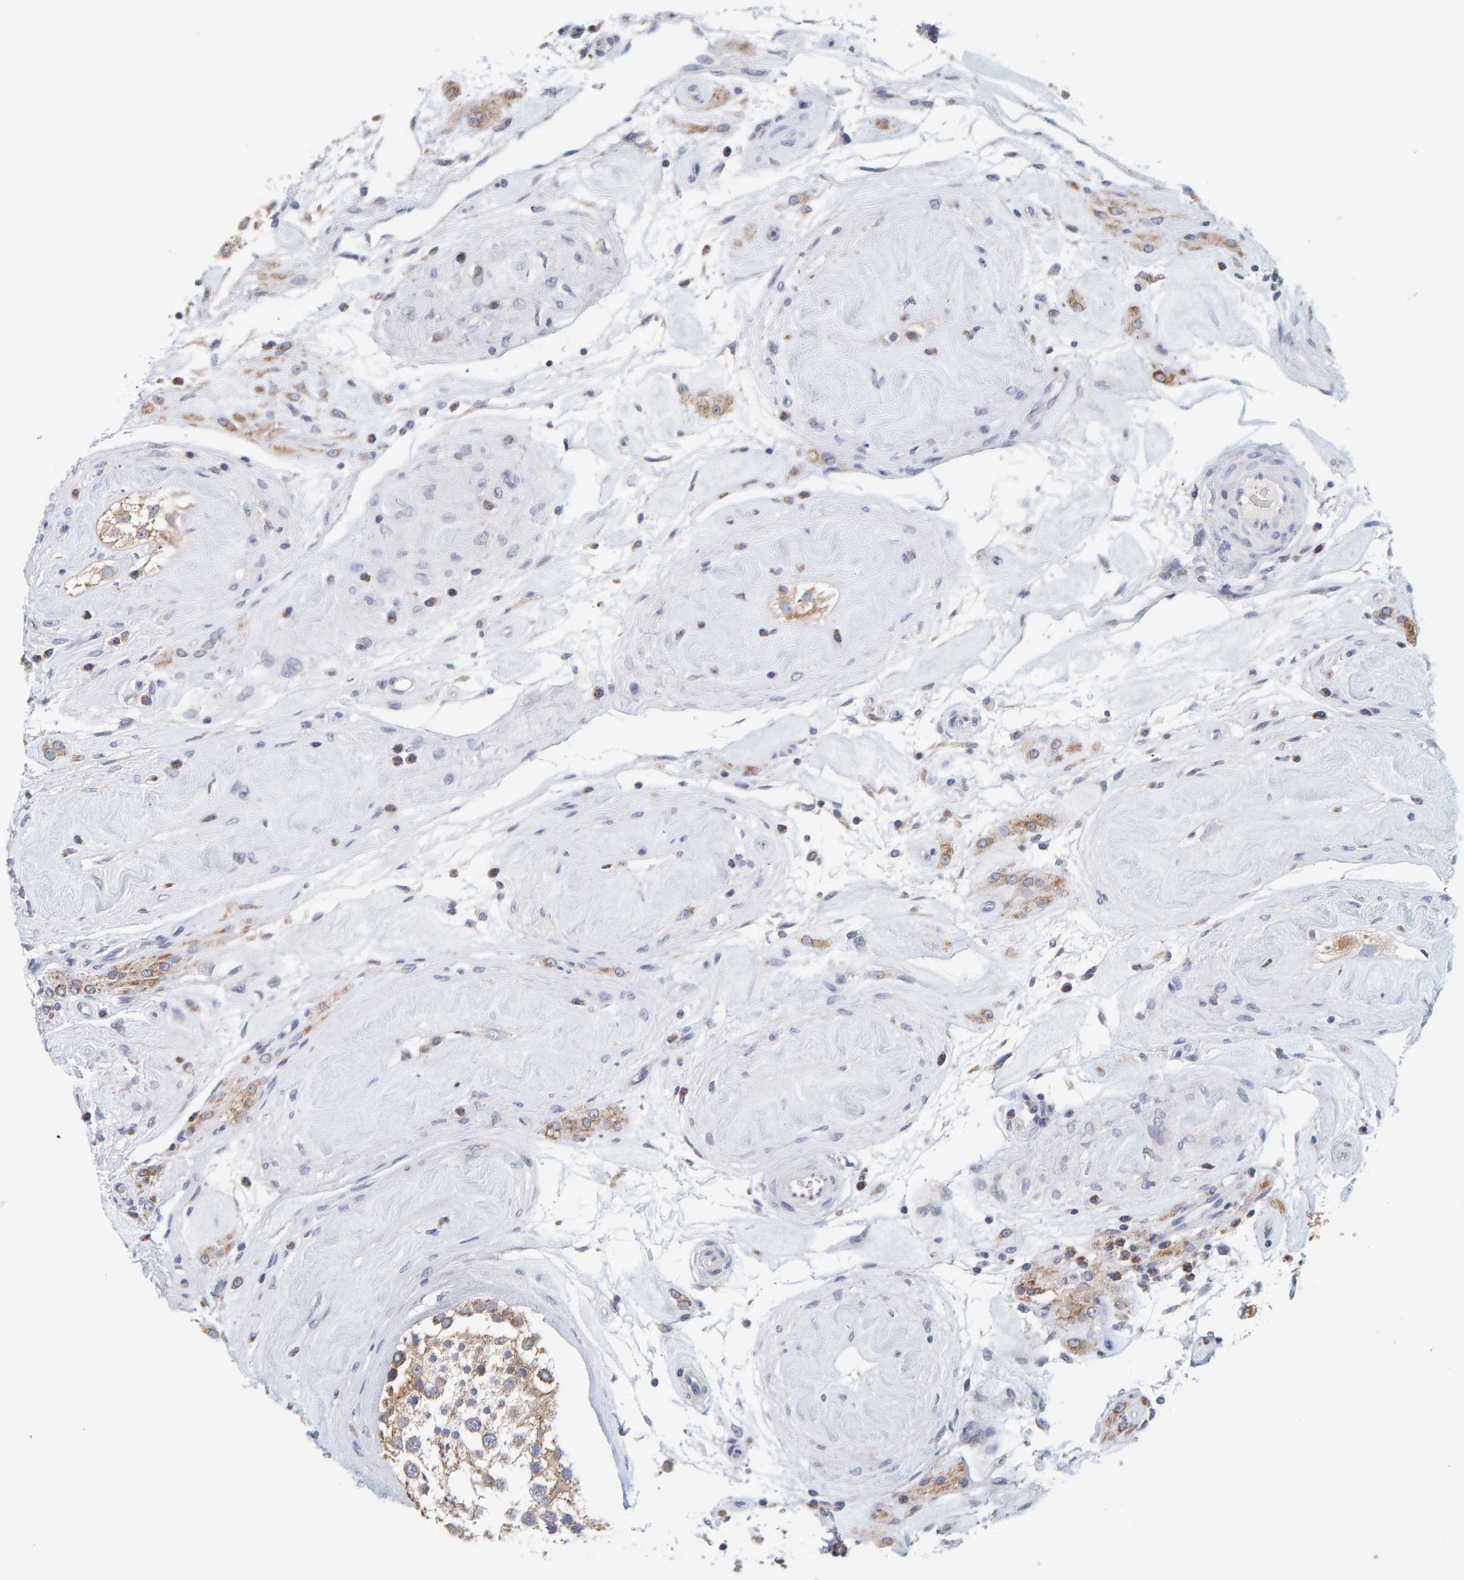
{"staining": {"intensity": "moderate", "quantity": ">75%", "location": "cytoplasmic/membranous"}, "tissue": "testis", "cell_type": "Cells in seminiferous ducts", "image_type": "normal", "snomed": [{"axis": "morphology", "description": "Normal tissue, NOS"}, {"axis": "topography", "description": "Testis"}], "caption": "Immunohistochemistry (IHC) of unremarkable human testis exhibits medium levels of moderate cytoplasmic/membranous positivity in approximately >75% of cells in seminiferous ducts.", "gene": "SGPL1", "patient": {"sex": "male", "age": 46}}